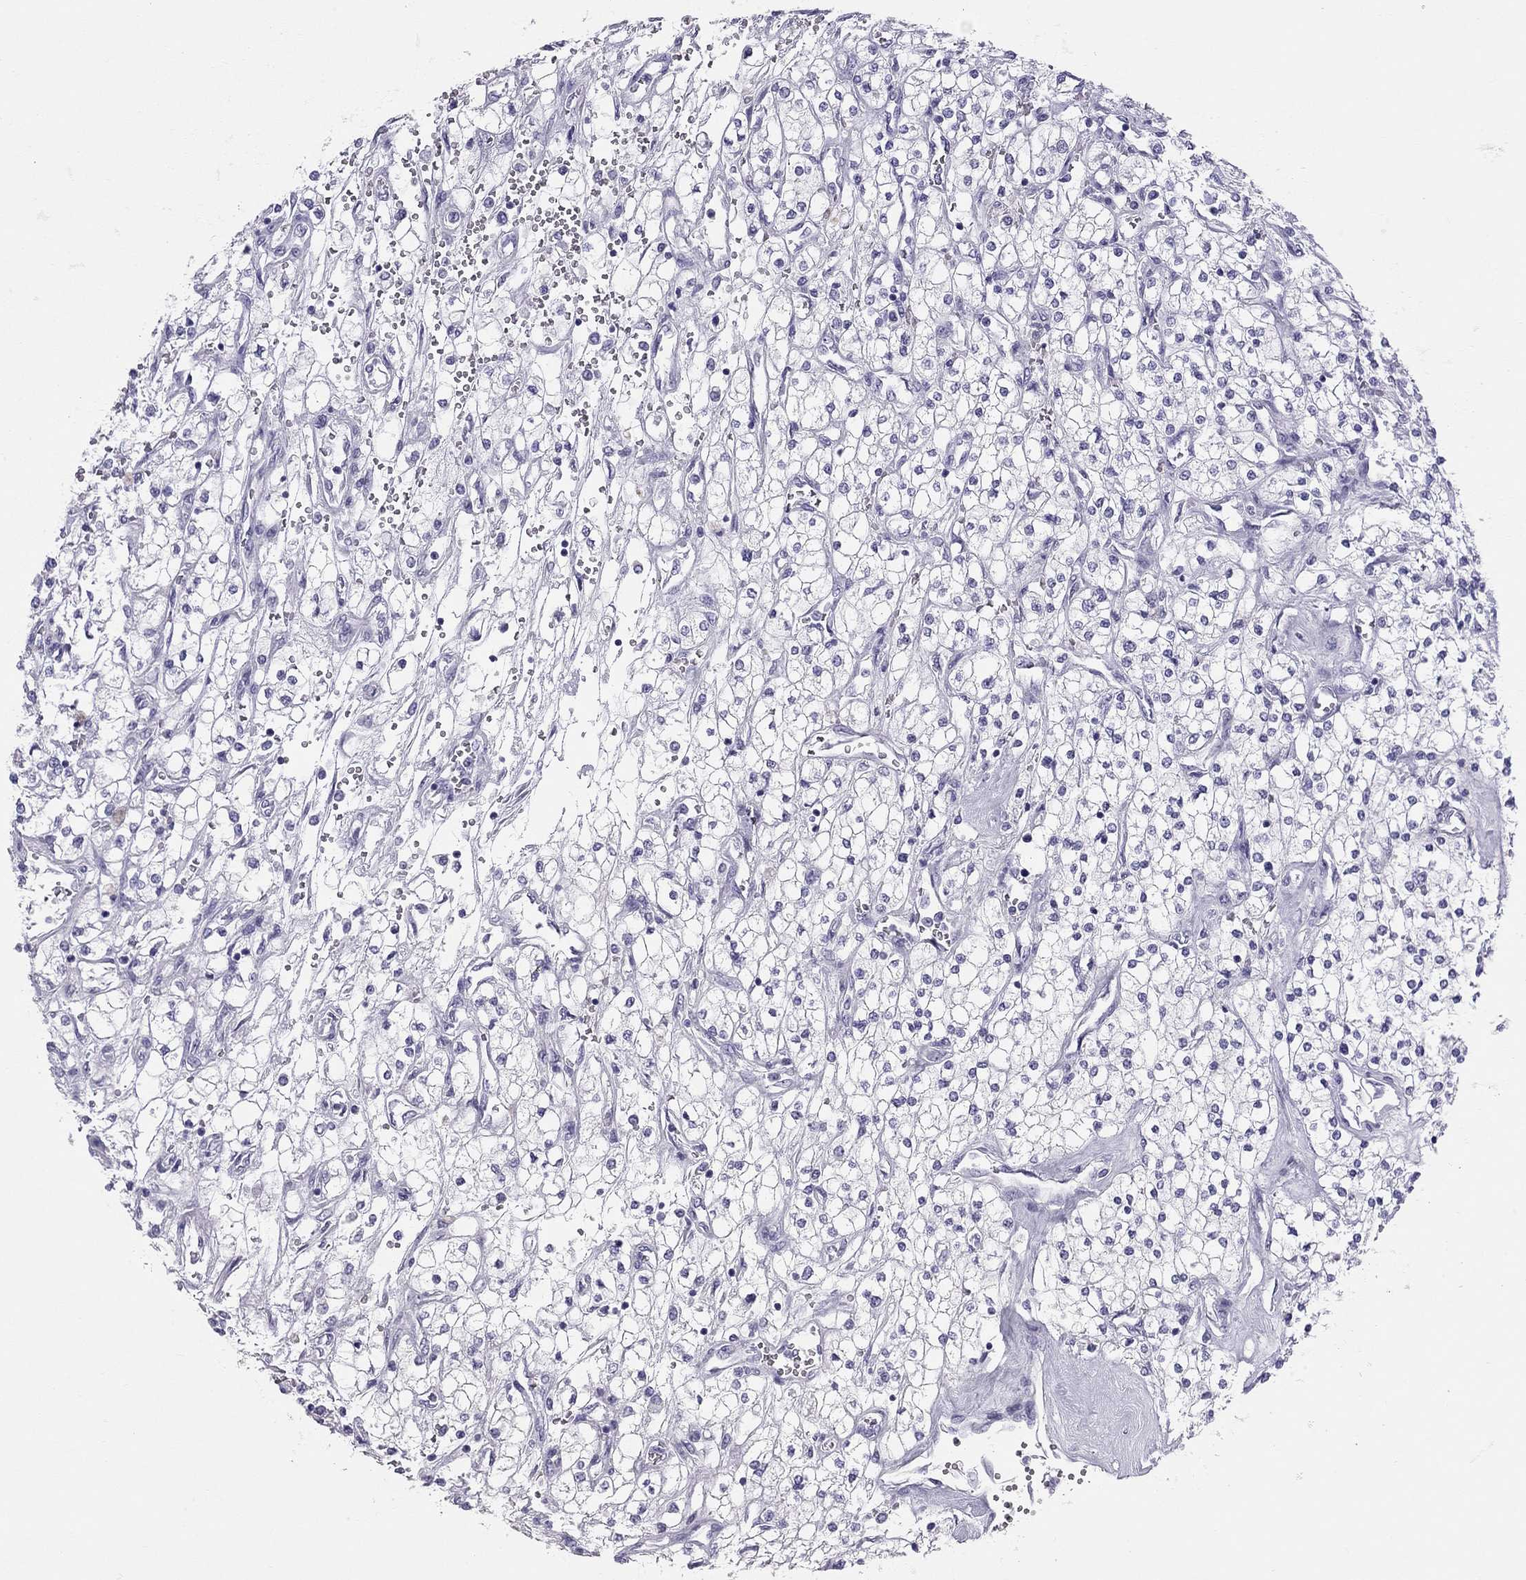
{"staining": {"intensity": "negative", "quantity": "none", "location": "none"}, "tissue": "renal cancer", "cell_type": "Tumor cells", "image_type": "cancer", "snomed": [{"axis": "morphology", "description": "Adenocarcinoma, NOS"}, {"axis": "topography", "description": "Kidney"}], "caption": "Tumor cells show no significant protein expression in renal adenocarcinoma.", "gene": "TRPM3", "patient": {"sex": "male", "age": 80}}